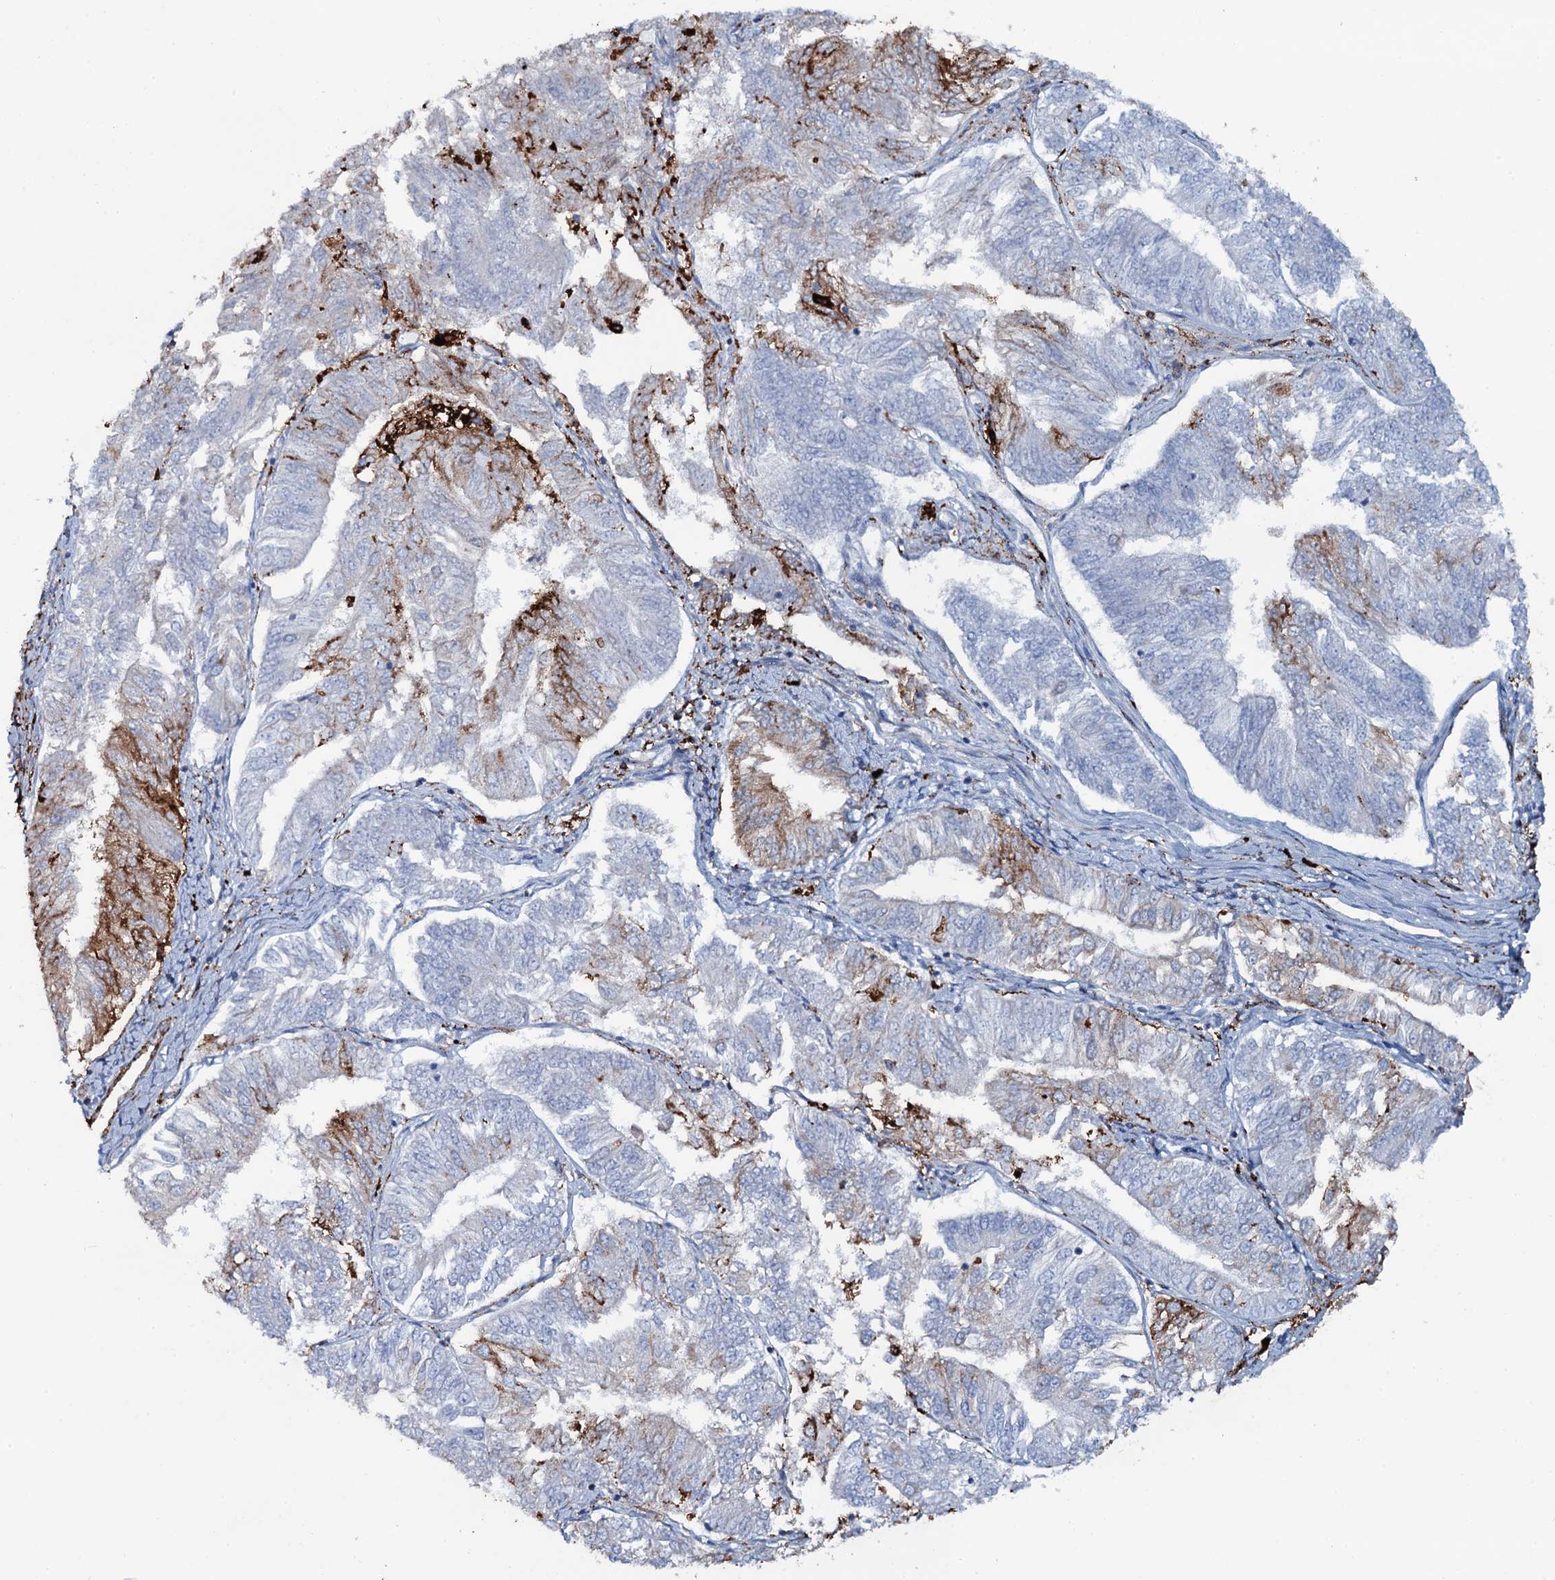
{"staining": {"intensity": "moderate", "quantity": "<25%", "location": "cytoplasmic/membranous"}, "tissue": "endometrial cancer", "cell_type": "Tumor cells", "image_type": "cancer", "snomed": [{"axis": "morphology", "description": "Adenocarcinoma, NOS"}, {"axis": "topography", "description": "Endometrium"}], "caption": "Protein expression analysis of human endometrial adenocarcinoma reveals moderate cytoplasmic/membranous staining in about <25% of tumor cells.", "gene": "OSBPL2", "patient": {"sex": "female", "age": 58}}